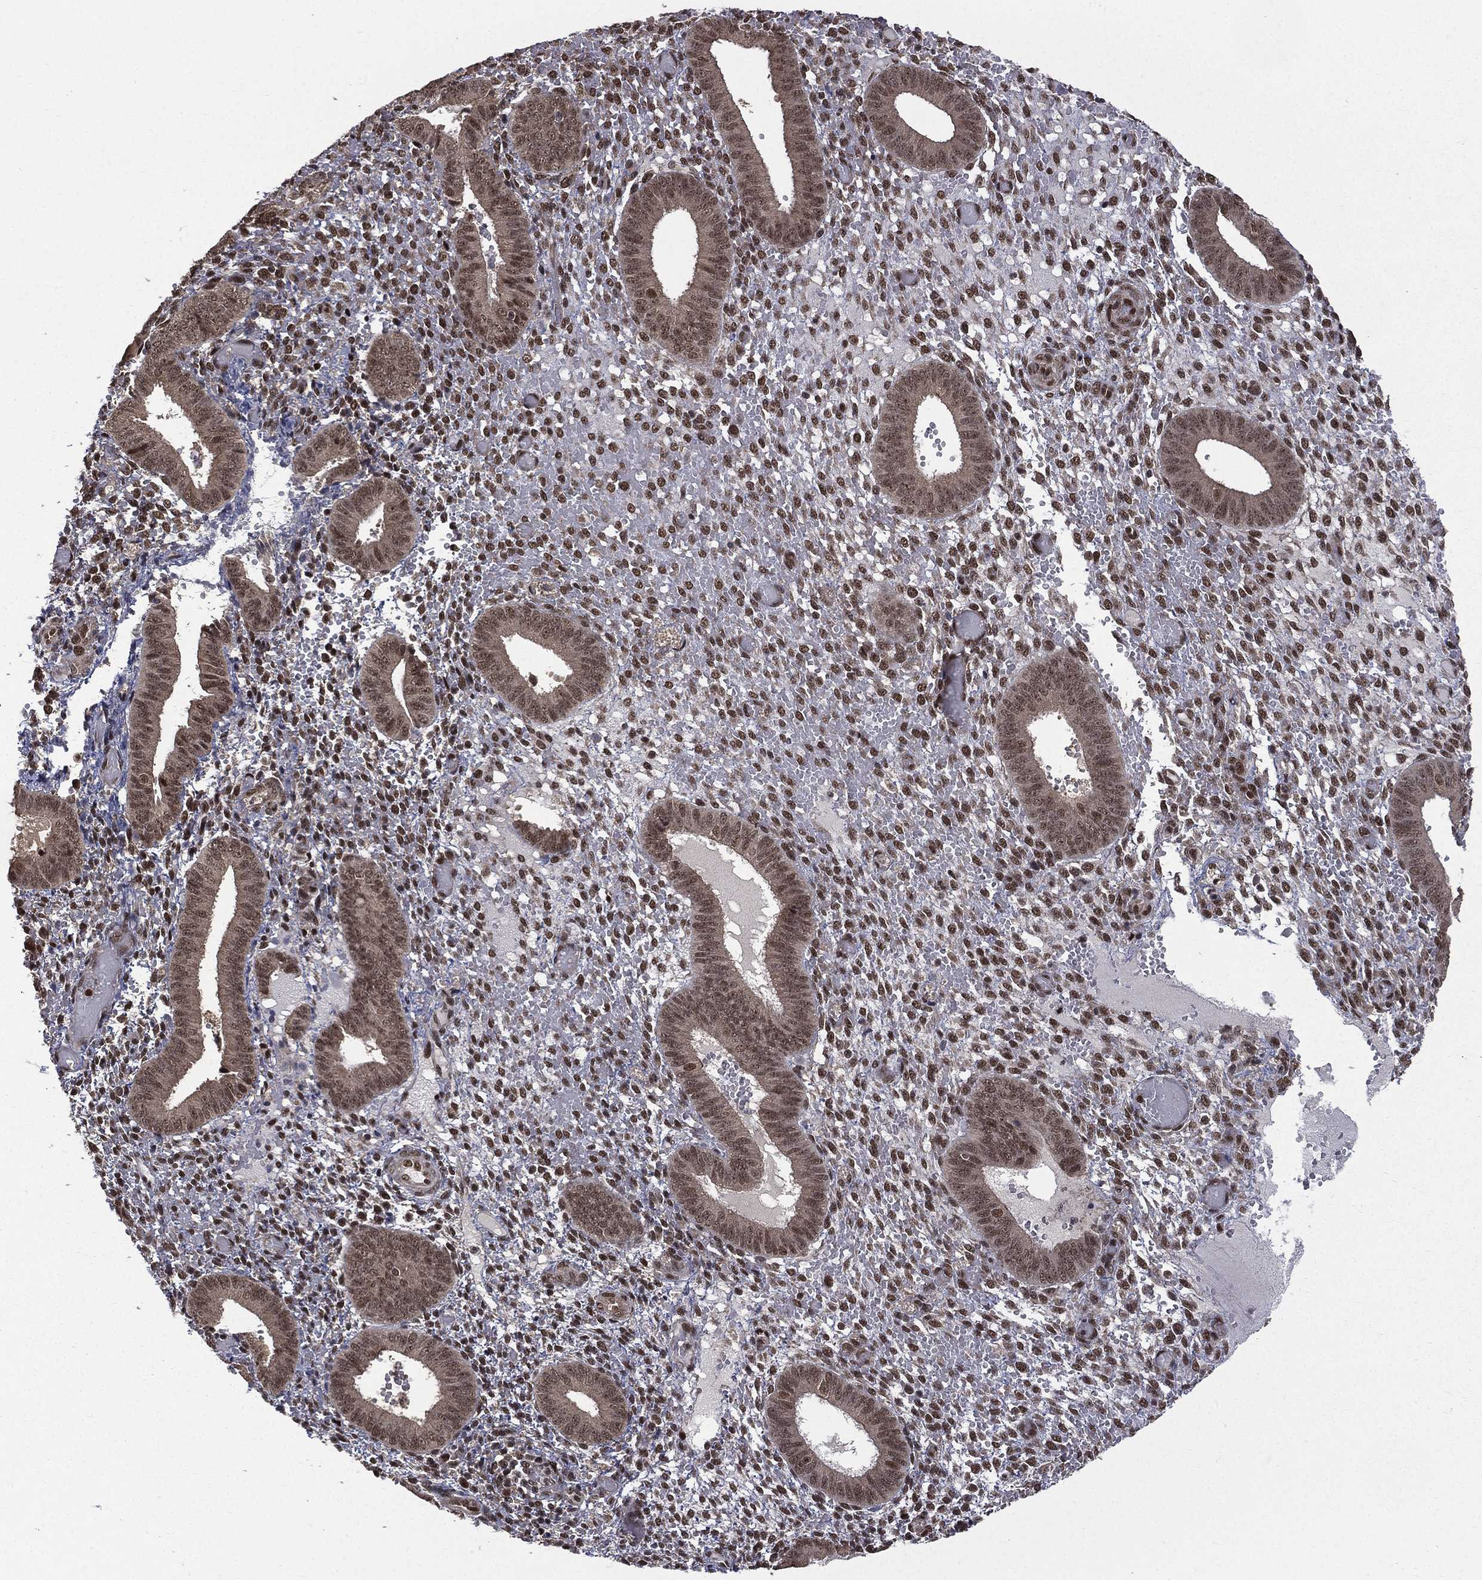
{"staining": {"intensity": "moderate", "quantity": "25%-75%", "location": "nuclear"}, "tissue": "endometrium", "cell_type": "Cells in endometrial stroma", "image_type": "normal", "snomed": [{"axis": "morphology", "description": "Normal tissue, NOS"}, {"axis": "topography", "description": "Endometrium"}], "caption": "Cells in endometrial stroma demonstrate moderate nuclear positivity in approximately 25%-75% of cells in benign endometrium. (DAB IHC with brightfield microscopy, high magnification).", "gene": "JMJD6", "patient": {"sex": "female", "age": 42}}